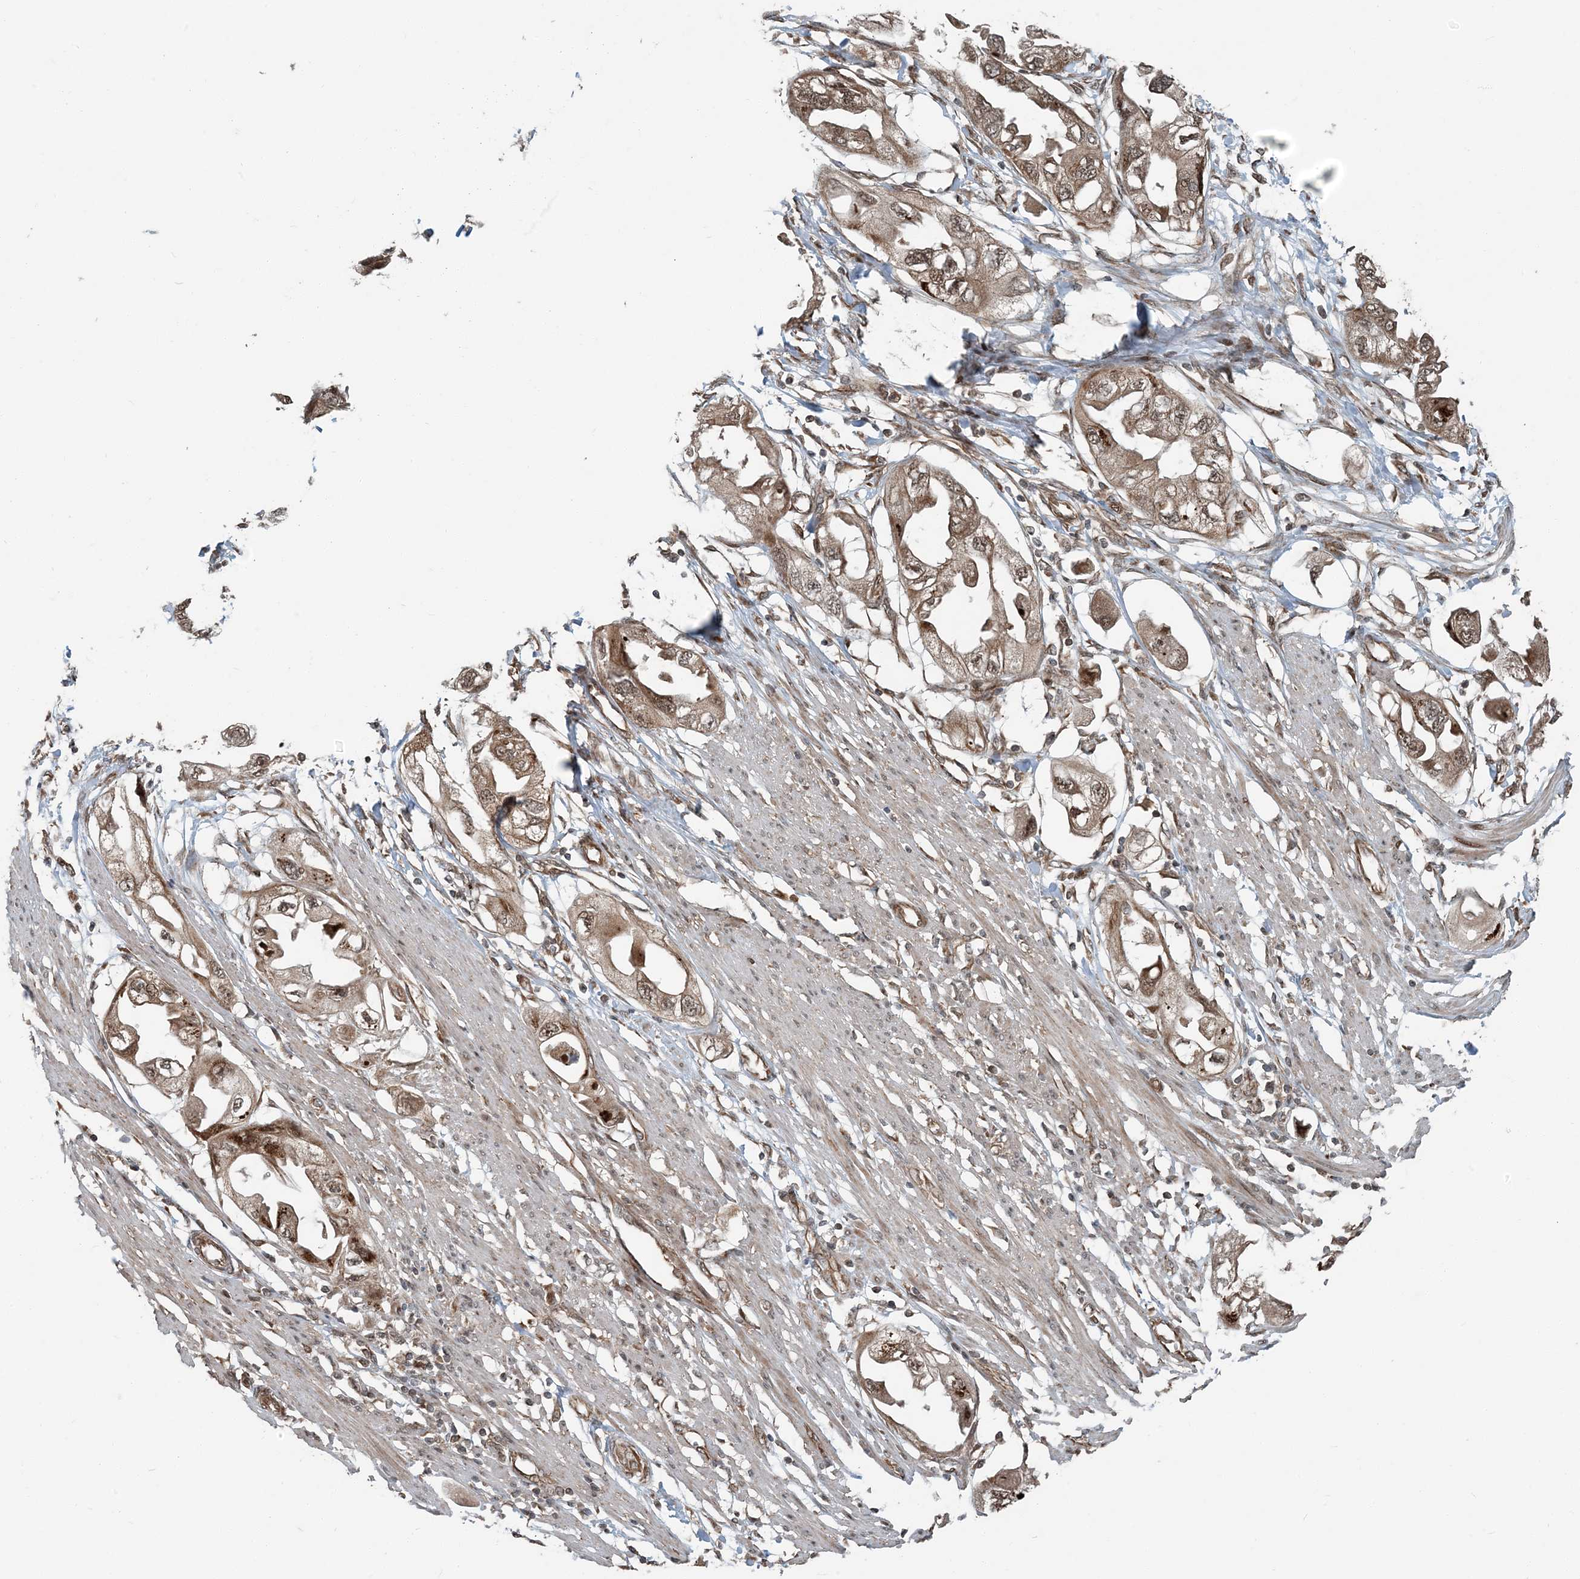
{"staining": {"intensity": "moderate", "quantity": ">75%", "location": "cytoplasmic/membranous,nuclear"}, "tissue": "endometrial cancer", "cell_type": "Tumor cells", "image_type": "cancer", "snomed": [{"axis": "morphology", "description": "Adenocarcinoma, NOS"}, {"axis": "topography", "description": "Endometrium"}], "caption": "Immunohistochemical staining of endometrial cancer (adenocarcinoma) shows medium levels of moderate cytoplasmic/membranous and nuclear protein positivity in about >75% of tumor cells.", "gene": "EDEM2", "patient": {"sex": "female", "age": 67}}